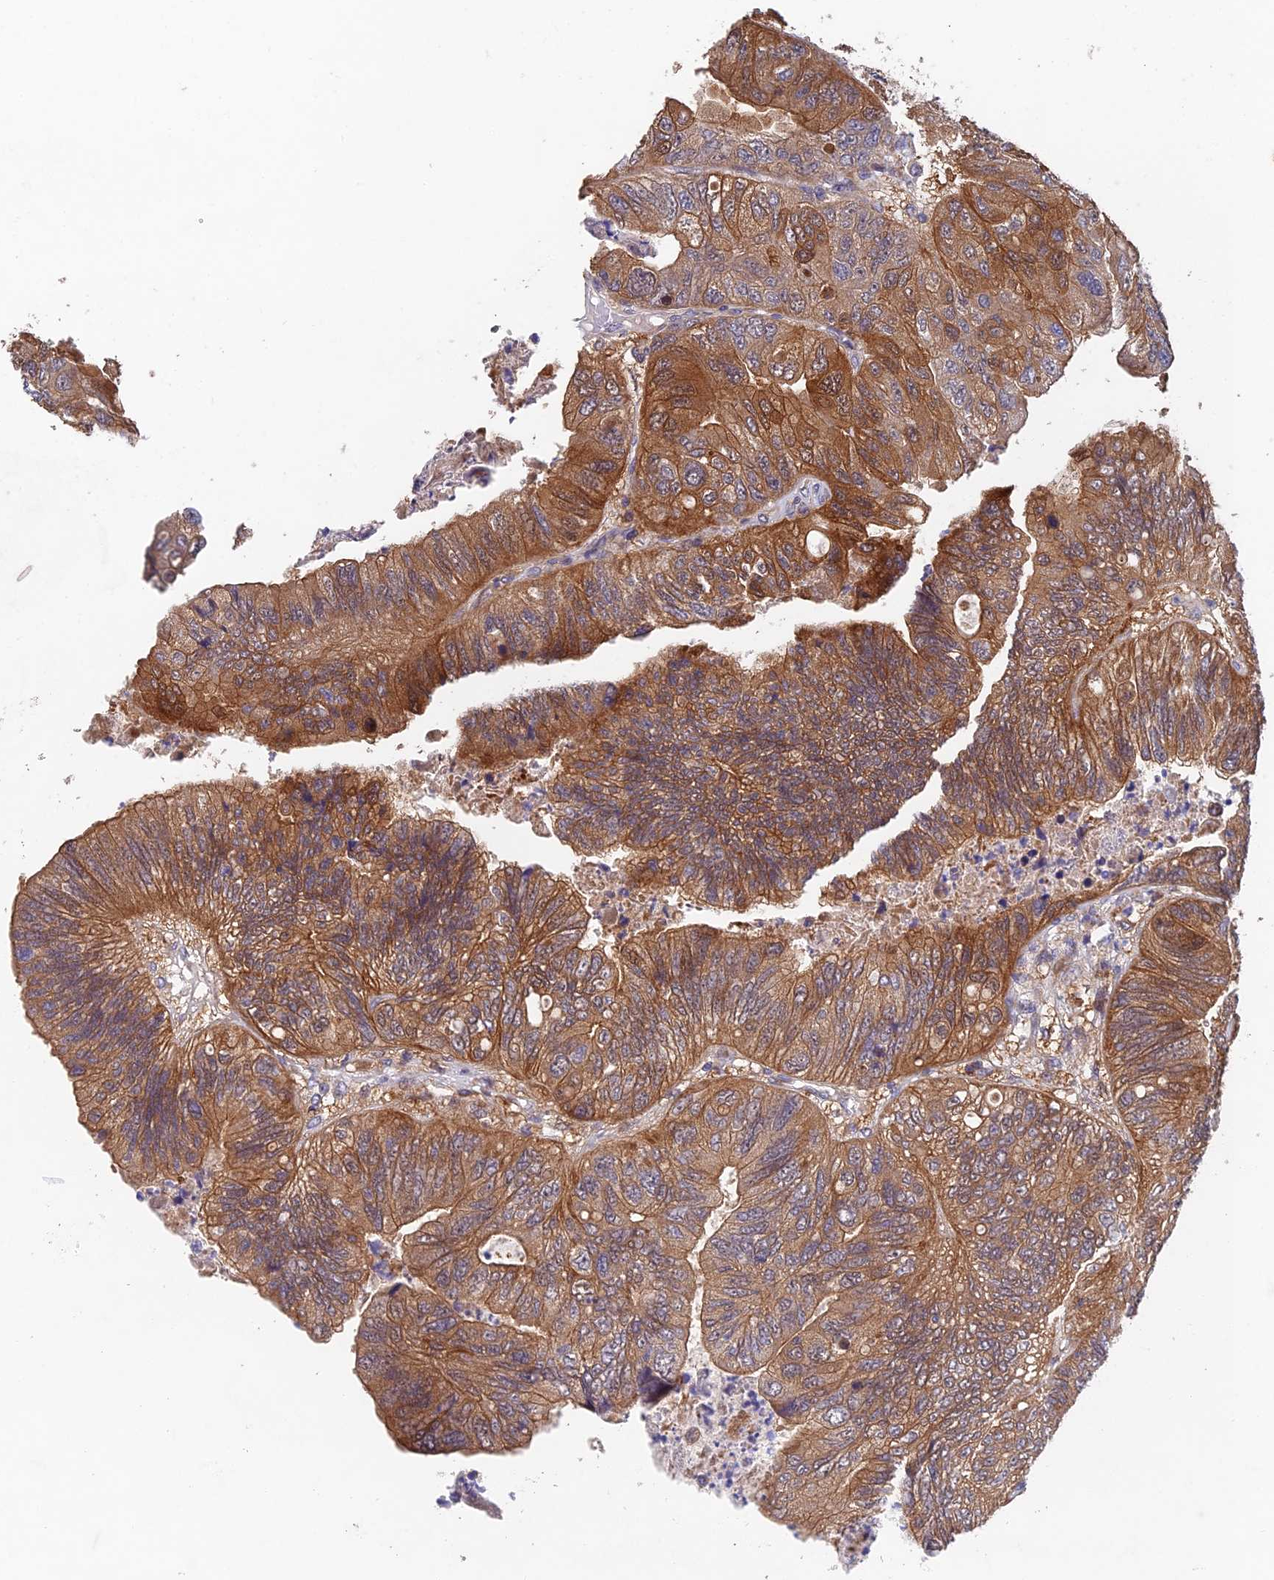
{"staining": {"intensity": "moderate", "quantity": ">75%", "location": "cytoplasmic/membranous"}, "tissue": "colorectal cancer", "cell_type": "Tumor cells", "image_type": "cancer", "snomed": [{"axis": "morphology", "description": "Adenocarcinoma, NOS"}, {"axis": "topography", "description": "Rectum"}], "caption": "Immunohistochemical staining of colorectal adenocarcinoma reveals medium levels of moderate cytoplasmic/membranous protein positivity in about >75% of tumor cells.", "gene": "NSMCE1", "patient": {"sex": "male", "age": 63}}